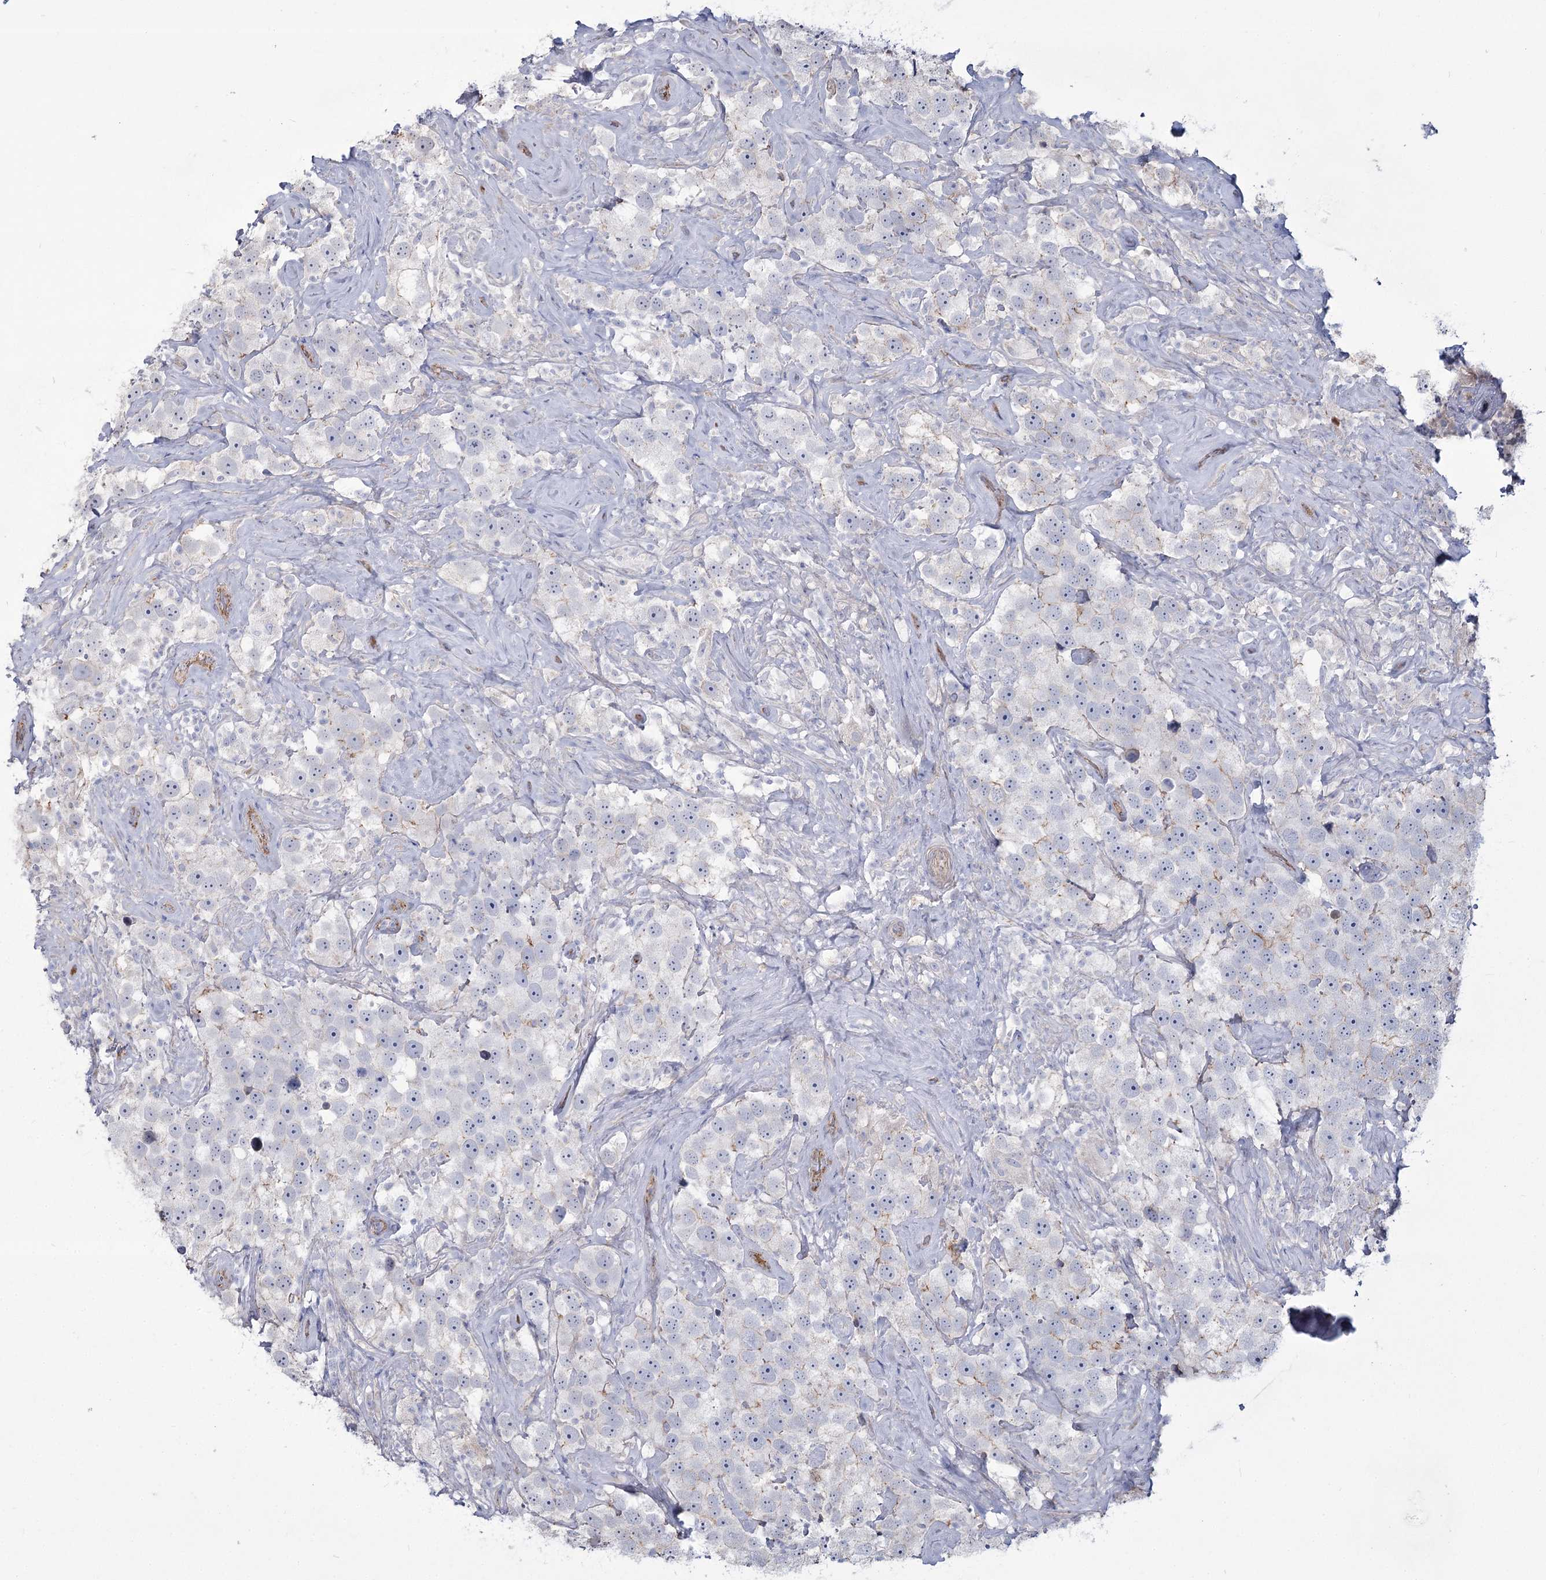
{"staining": {"intensity": "negative", "quantity": "none", "location": "none"}, "tissue": "testis cancer", "cell_type": "Tumor cells", "image_type": "cancer", "snomed": [{"axis": "morphology", "description": "Seminoma, NOS"}, {"axis": "topography", "description": "Testis"}], "caption": "This is a image of immunohistochemistry staining of testis cancer (seminoma), which shows no positivity in tumor cells.", "gene": "ME3", "patient": {"sex": "male", "age": 49}}